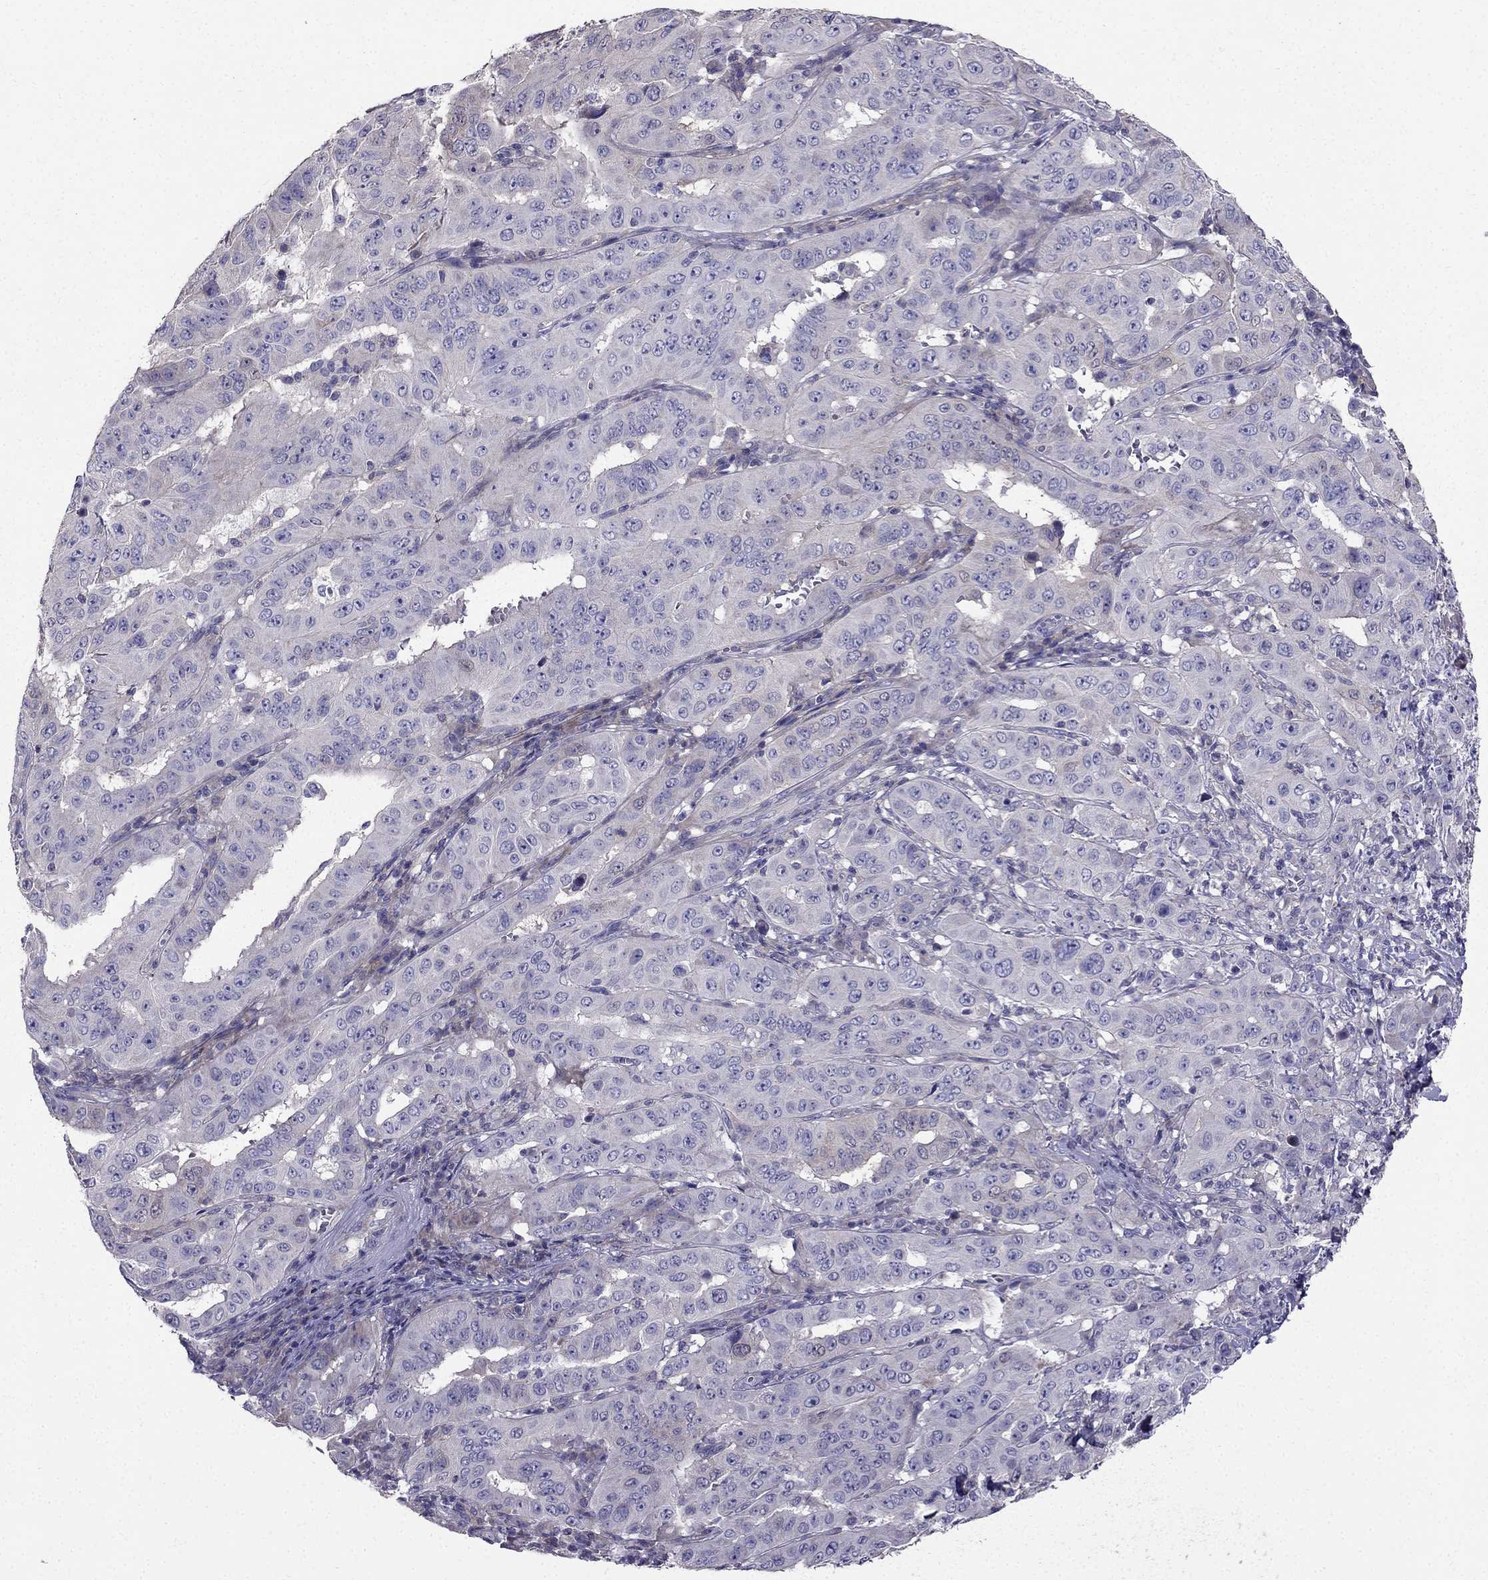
{"staining": {"intensity": "weak", "quantity": "<25%", "location": "cytoplasmic/membranous"}, "tissue": "pancreatic cancer", "cell_type": "Tumor cells", "image_type": "cancer", "snomed": [{"axis": "morphology", "description": "Adenocarcinoma, NOS"}, {"axis": "topography", "description": "Pancreas"}], "caption": "IHC image of human pancreatic adenocarcinoma stained for a protein (brown), which exhibits no positivity in tumor cells.", "gene": "AS3MT", "patient": {"sex": "male", "age": 63}}